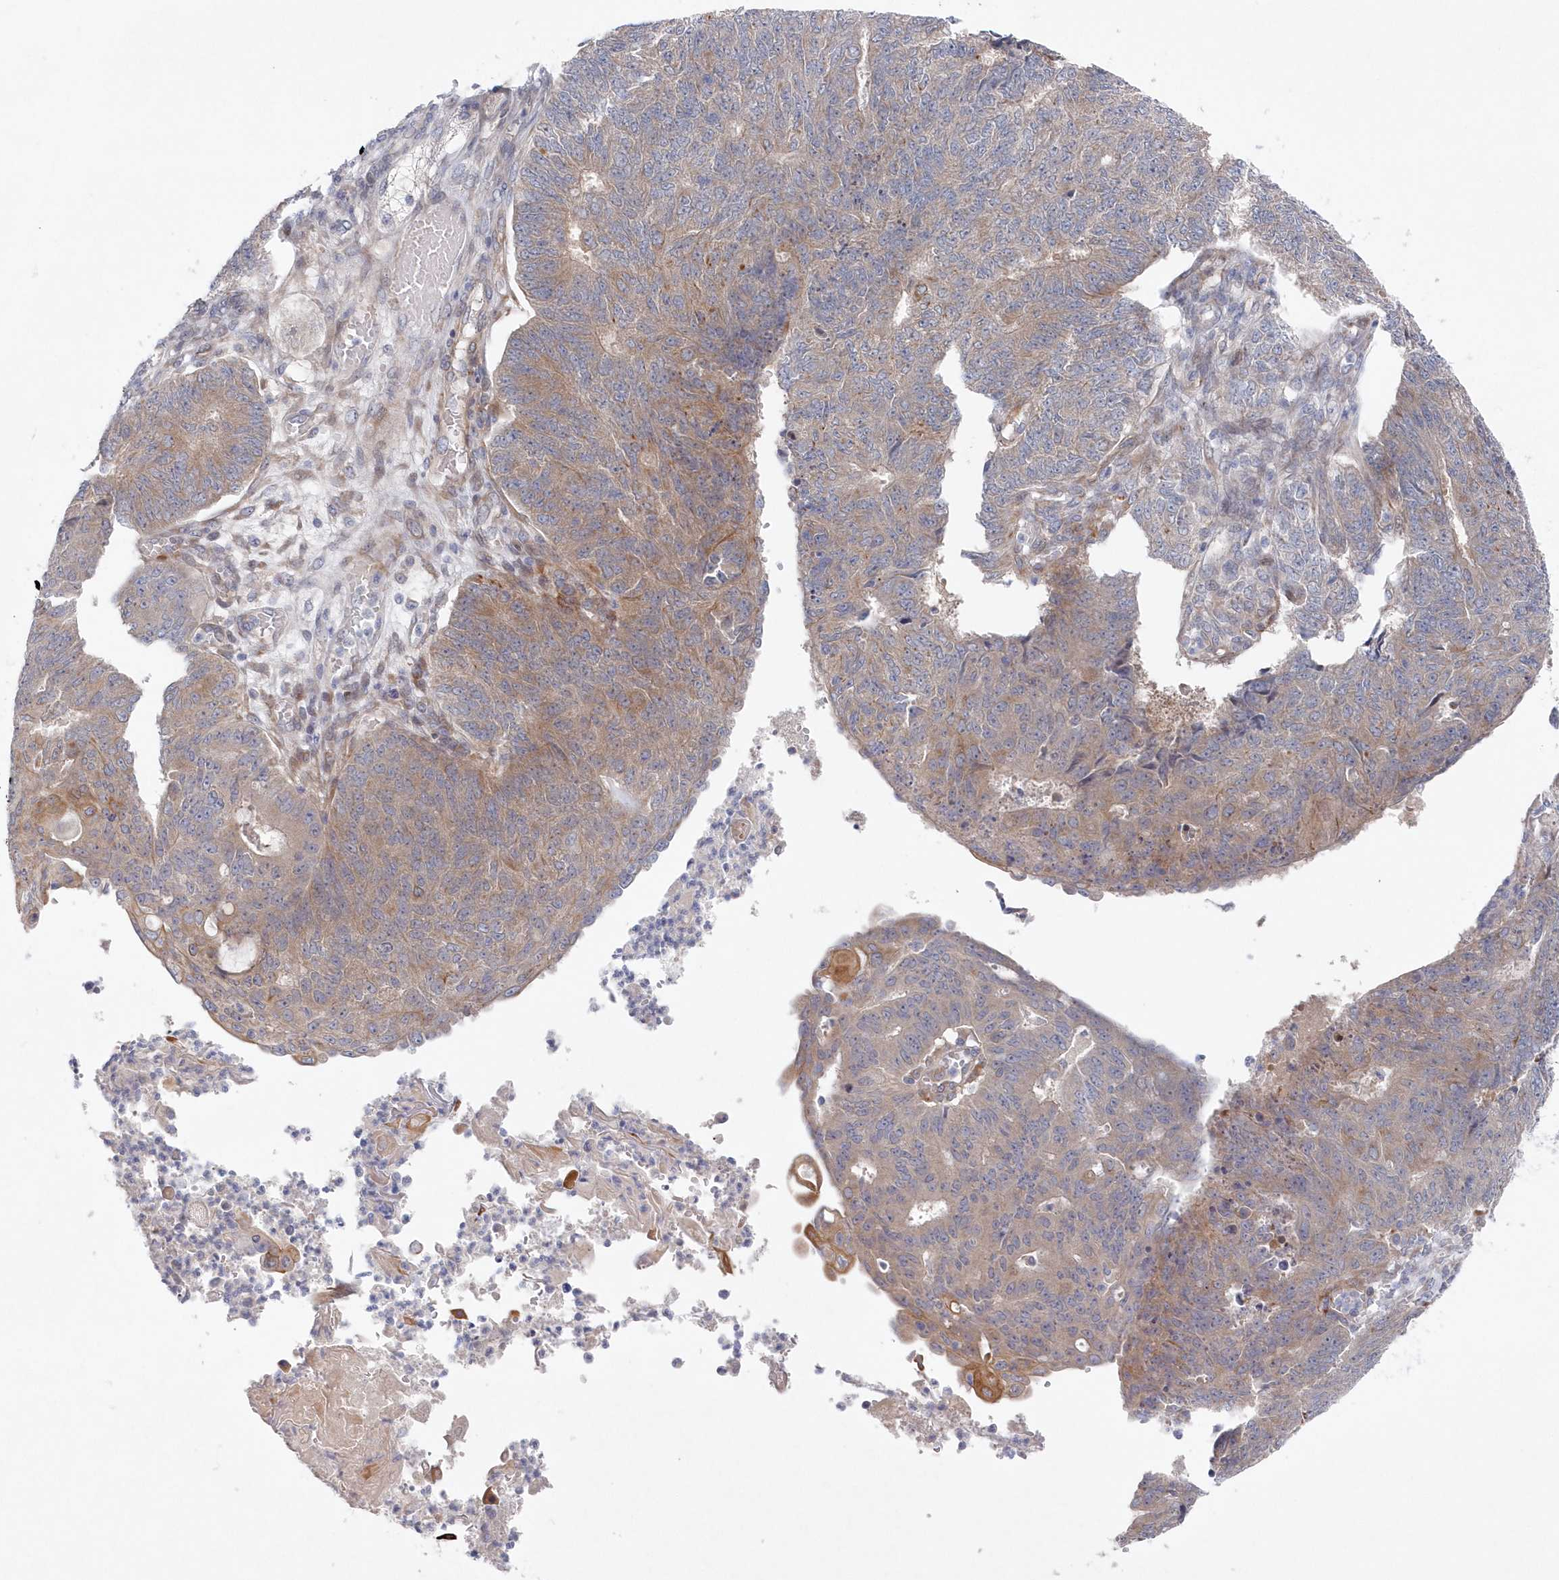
{"staining": {"intensity": "weak", "quantity": "25%-75%", "location": "cytoplasmic/membranous"}, "tissue": "endometrial cancer", "cell_type": "Tumor cells", "image_type": "cancer", "snomed": [{"axis": "morphology", "description": "Adenocarcinoma, NOS"}, {"axis": "topography", "description": "Endometrium"}], "caption": "This photomicrograph demonstrates endometrial cancer (adenocarcinoma) stained with immunohistochemistry (IHC) to label a protein in brown. The cytoplasmic/membranous of tumor cells show weak positivity for the protein. Nuclei are counter-stained blue.", "gene": "KIAA1586", "patient": {"sex": "female", "age": 32}}